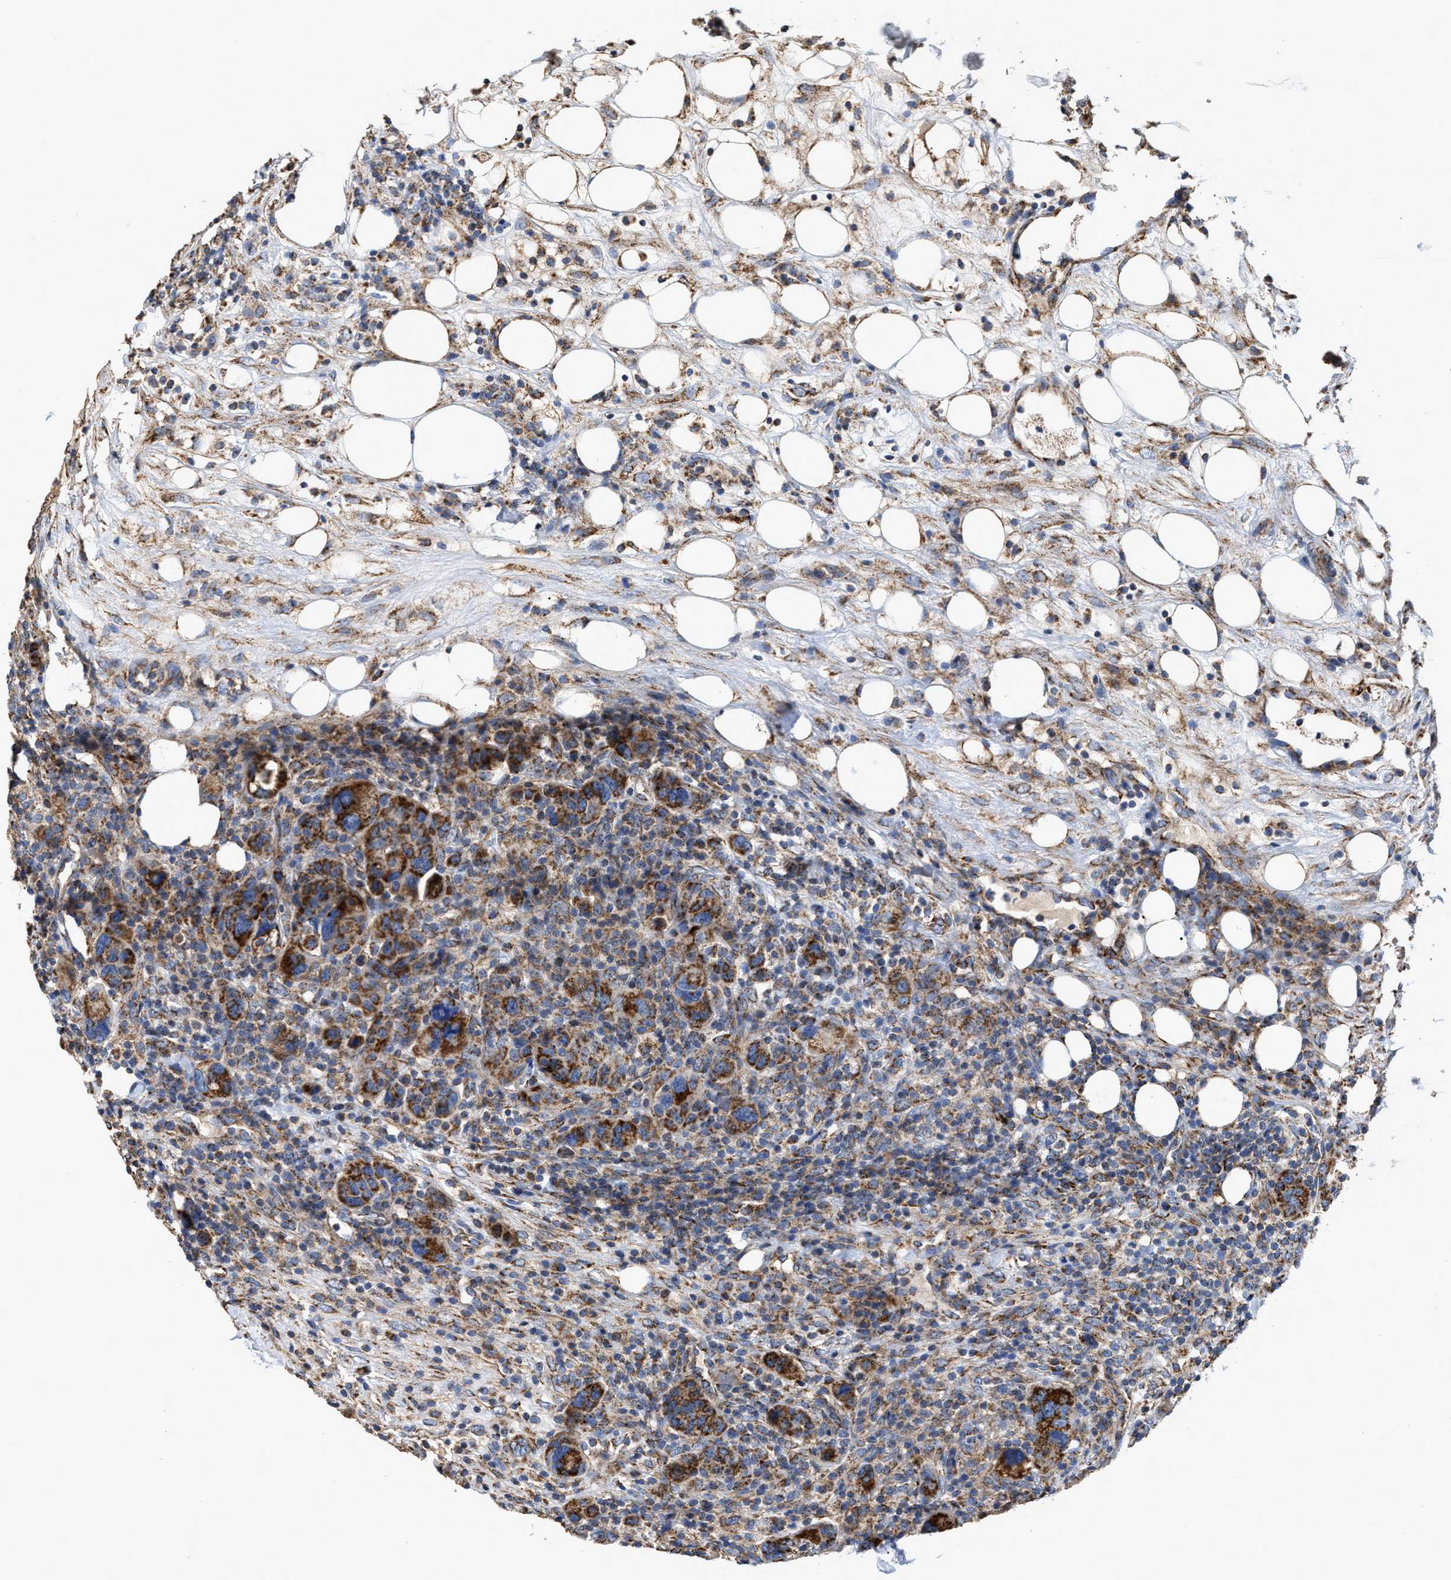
{"staining": {"intensity": "strong", "quantity": ">75%", "location": "cytoplasmic/membranous"}, "tissue": "breast cancer", "cell_type": "Tumor cells", "image_type": "cancer", "snomed": [{"axis": "morphology", "description": "Duct carcinoma"}, {"axis": "topography", "description": "Breast"}], "caption": "Breast cancer (intraductal carcinoma) stained with a brown dye reveals strong cytoplasmic/membranous positive expression in approximately >75% of tumor cells.", "gene": "MECR", "patient": {"sex": "female", "age": 37}}